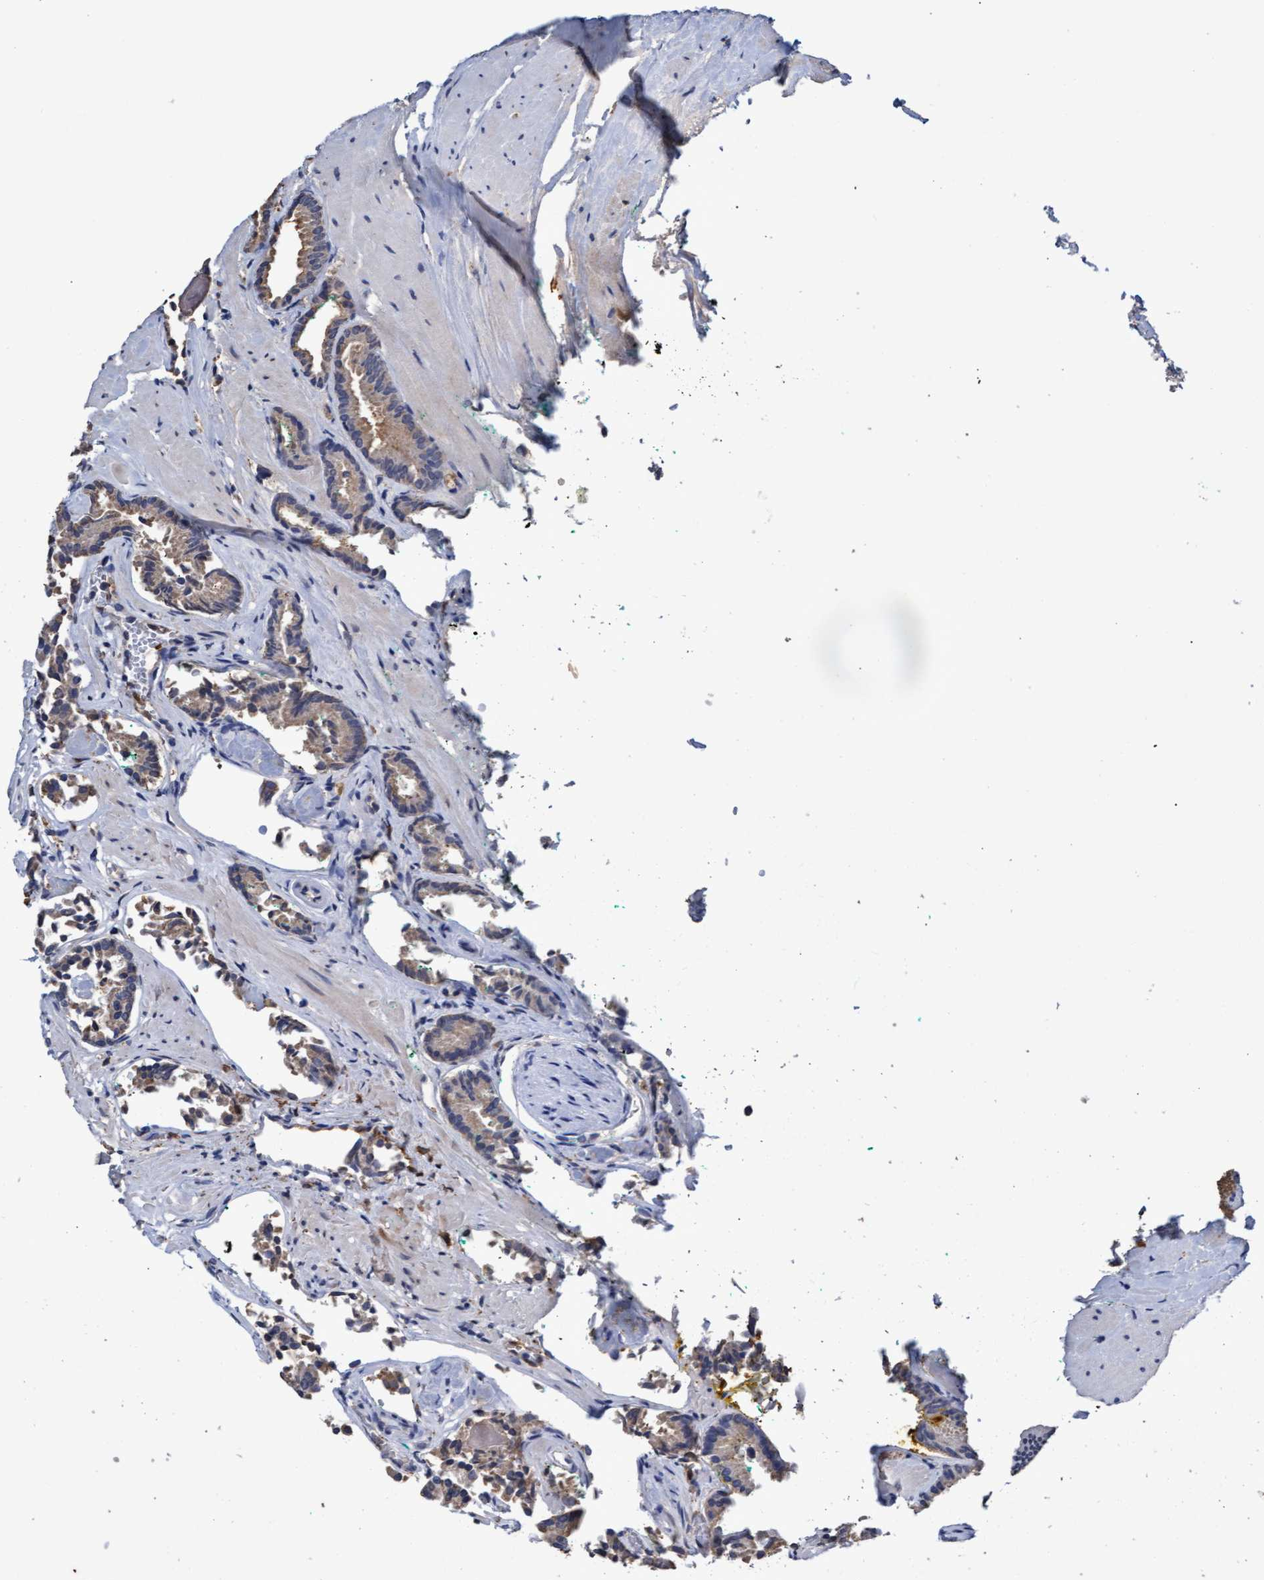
{"staining": {"intensity": "weak", "quantity": "<25%", "location": "cytoplasmic/membranous"}, "tissue": "prostate cancer", "cell_type": "Tumor cells", "image_type": "cancer", "snomed": [{"axis": "morphology", "description": "Adenocarcinoma, Low grade"}, {"axis": "topography", "description": "Prostate"}], "caption": "Immunohistochemical staining of prostate cancer shows no significant positivity in tumor cells.", "gene": "GPR39", "patient": {"sex": "male", "age": 51}}